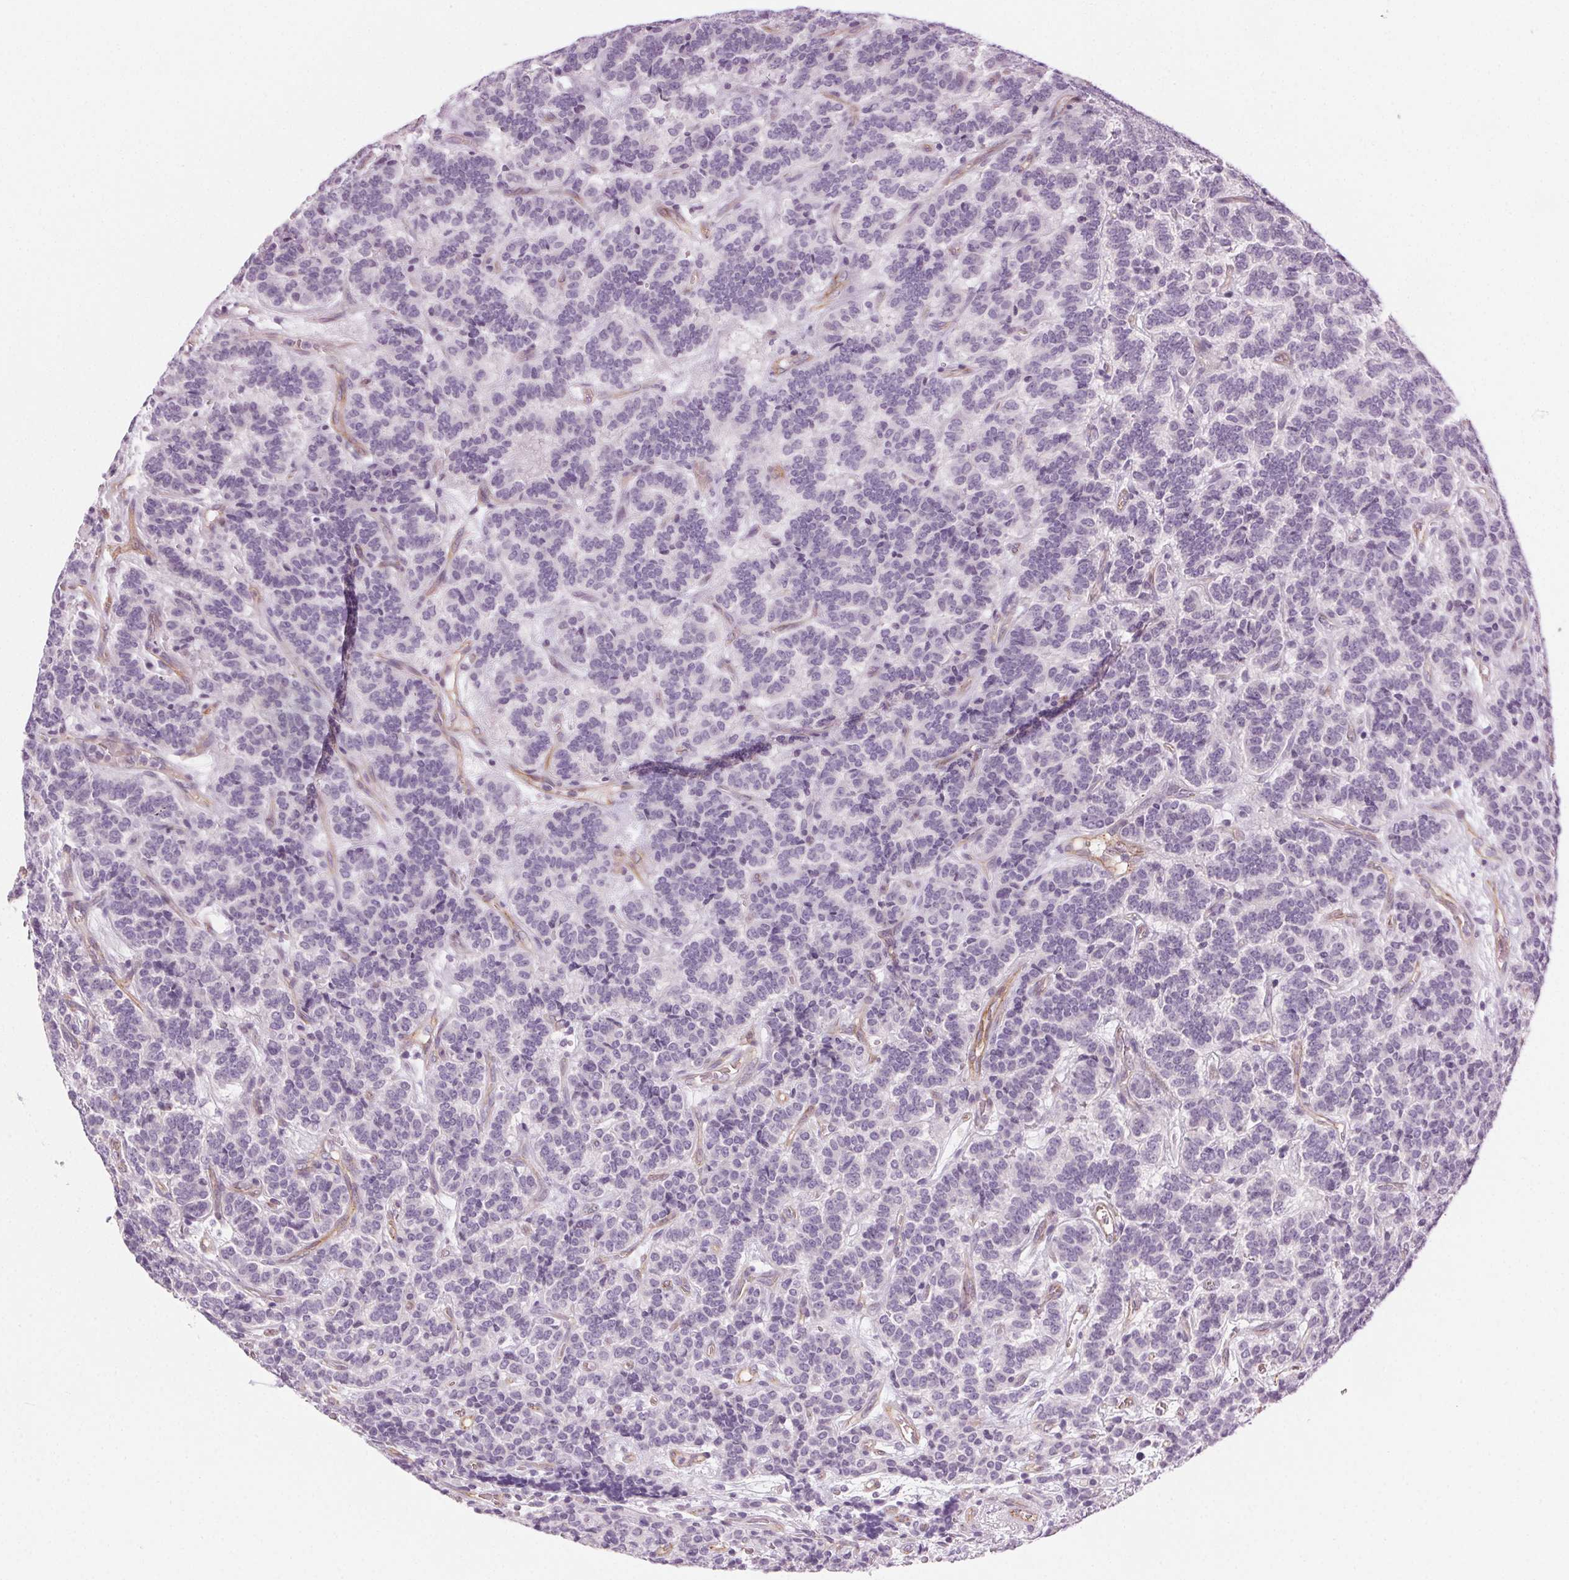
{"staining": {"intensity": "negative", "quantity": "none", "location": "none"}, "tissue": "carcinoid", "cell_type": "Tumor cells", "image_type": "cancer", "snomed": [{"axis": "morphology", "description": "Carcinoid, malignant, NOS"}, {"axis": "topography", "description": "Pancreas"}], "caption": "Histopathology image shows no significant protein positivity in tumor cells of malignant carcinoid.", "gene": "AIF1L", "patient": {"sex": "male", "age": 36}}